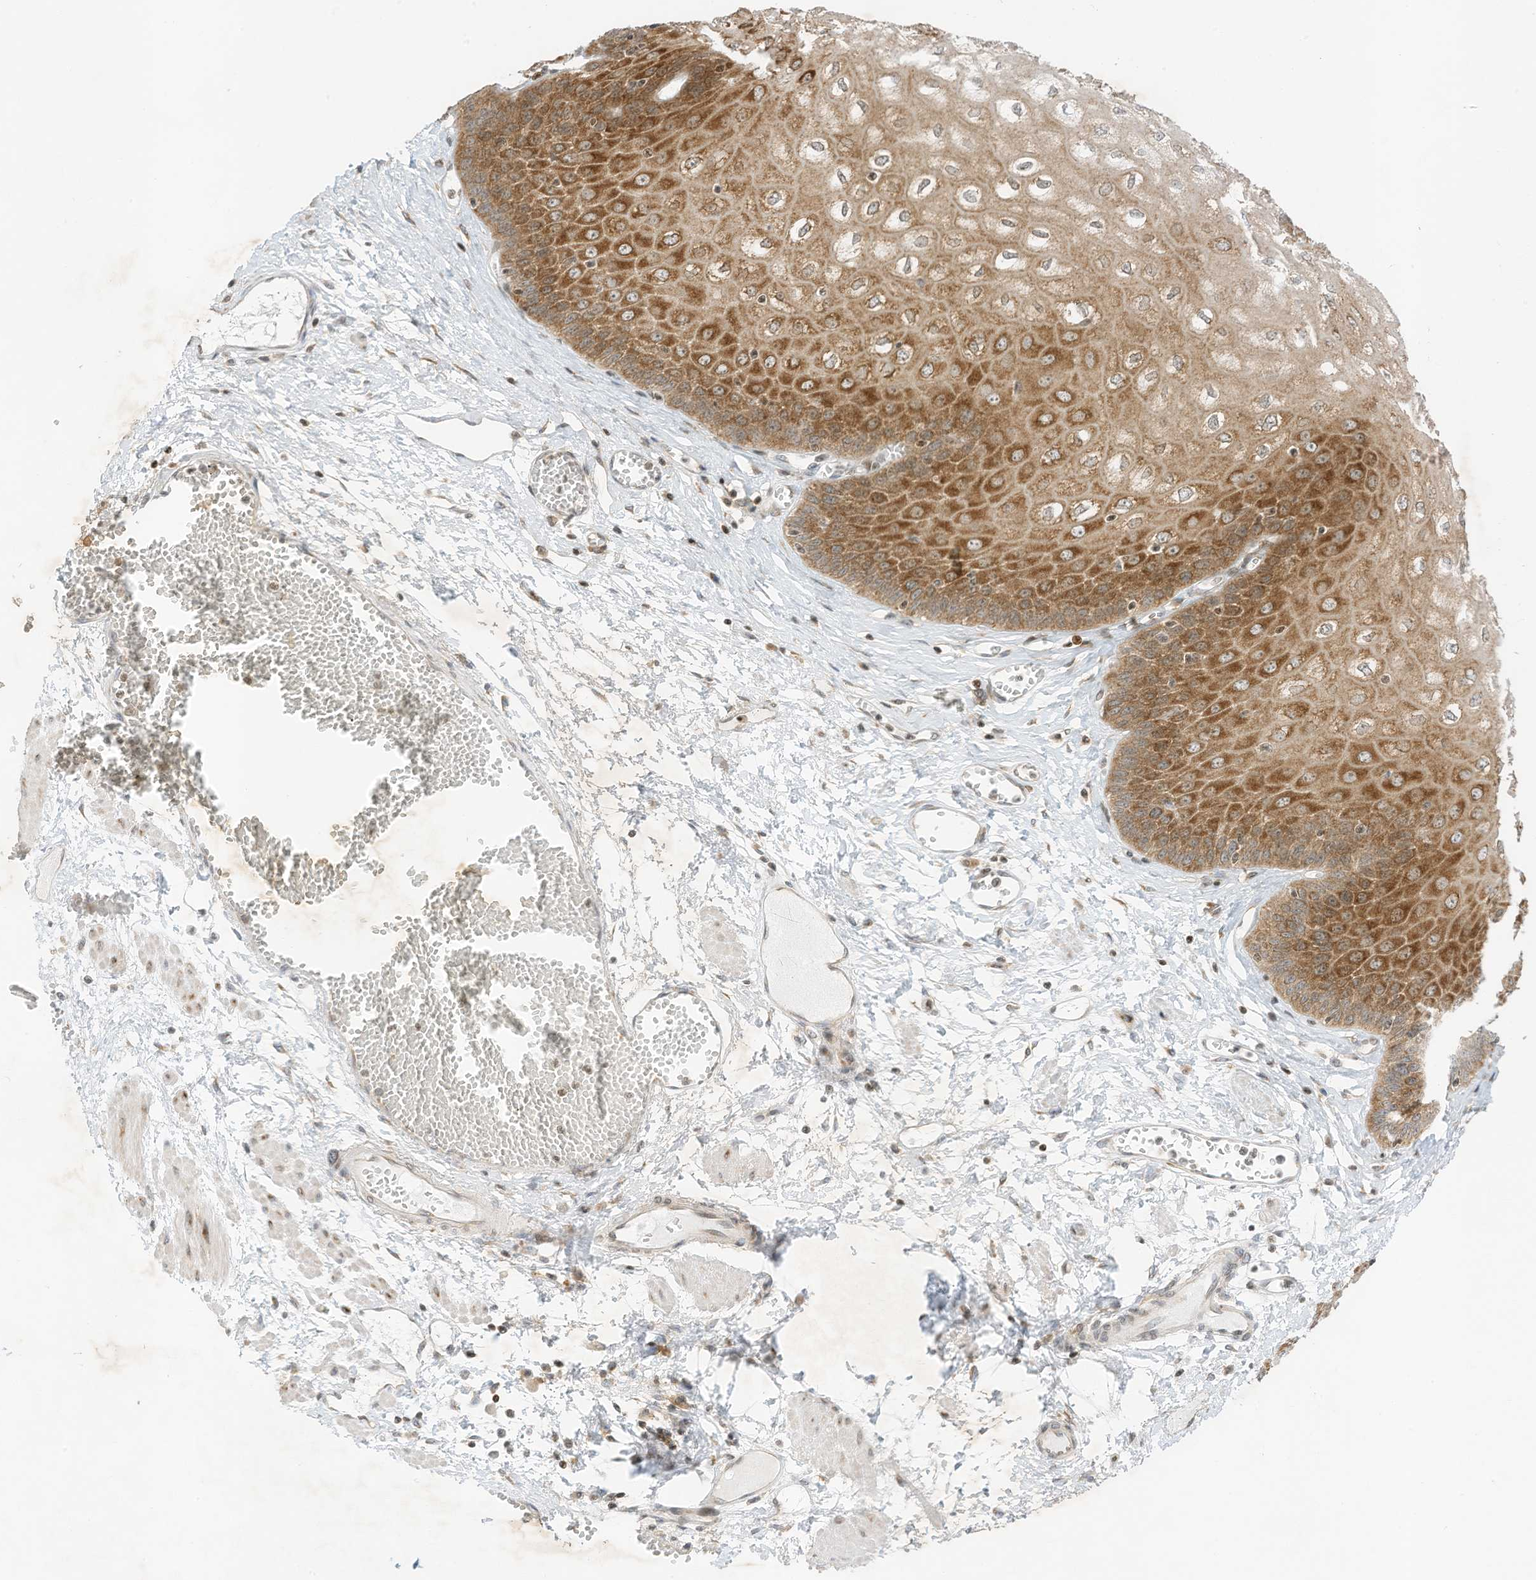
{"staining": {"intensity": "strong", "quantity": ">75%", "location": "cytoplasmic/membranous"}, "tissue": "esophagus", "cell_type": "Squamous epithelial cells", "image_type": "normal", "snomed": [{"axis": "morphology", "description": "Normal tissue, NOS"}, {"axis": "topography", "description": "Esophagus"}], "caption": "Immunohistochemistry (IHC) of unremarkable esophagus displays high levels of strong cytoplasmic/membranous positivity in about >75% of squamous epithelial cells.", "gene": "EDF1", "patient": {"sex": "male", "age": 60}}